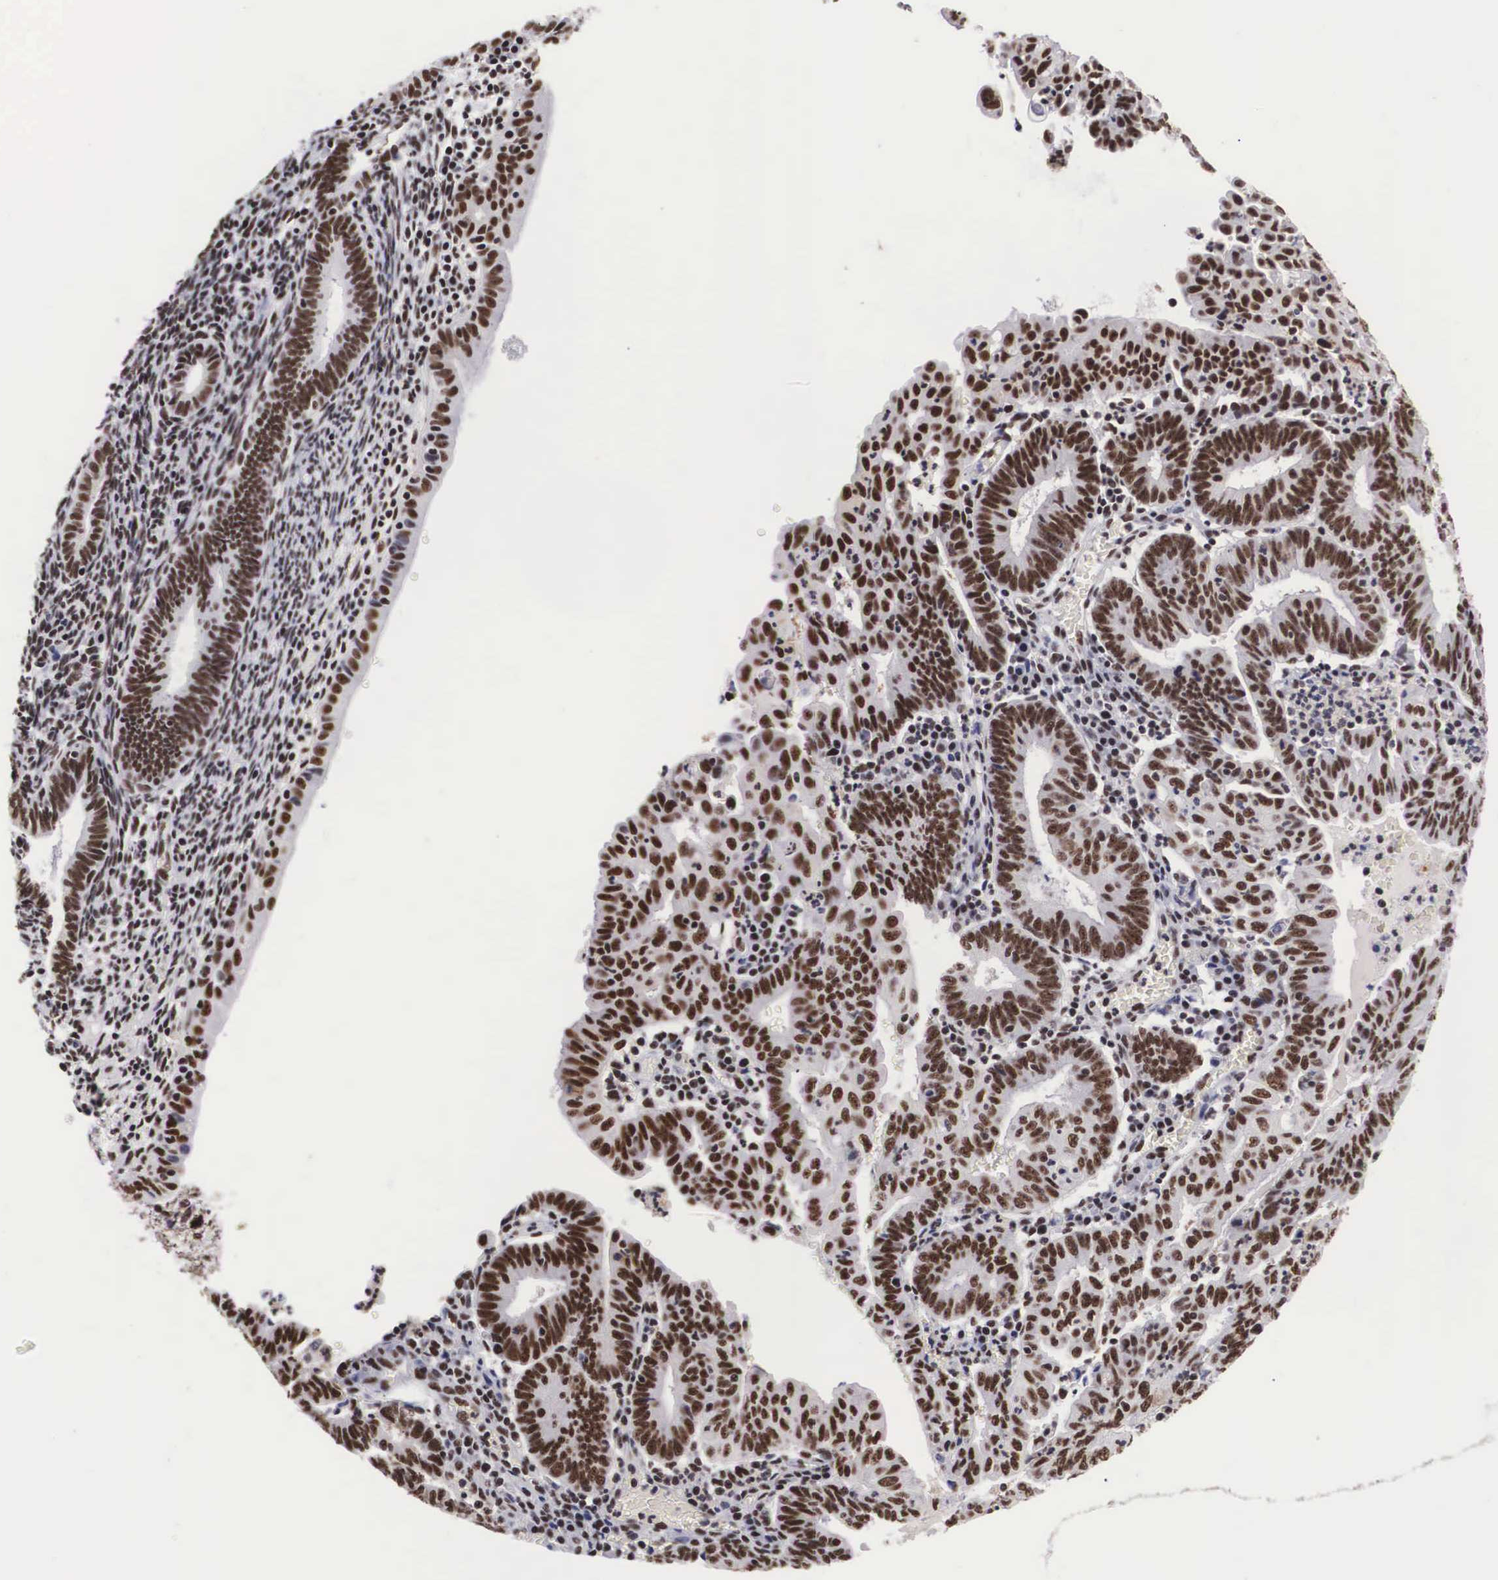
{"staining": {"intensity": "moderate", "quantity": ">75%", "location": "nuclear"}, "tissue": "endometrial cancer", "cell_type": "Tumor cells", "image_type": "cancer", "snomed": [{"axis": "morphology", "description": "Adenocarcinoma, NOS"}, {"axis": "topography", "description": "Endometrium"}], "caption": "The micrograph demonstrates immunohistochemical staining of endometrial cancer (adenocarcinoma). There is moderate nuclear positivity is identified in approximately >75% of tumor cells. (brown staining indicates protein expression, while blue staining denotes nuclei).", "gene": "SF3A1", "patient": {"sex": "female", "age": 60}}